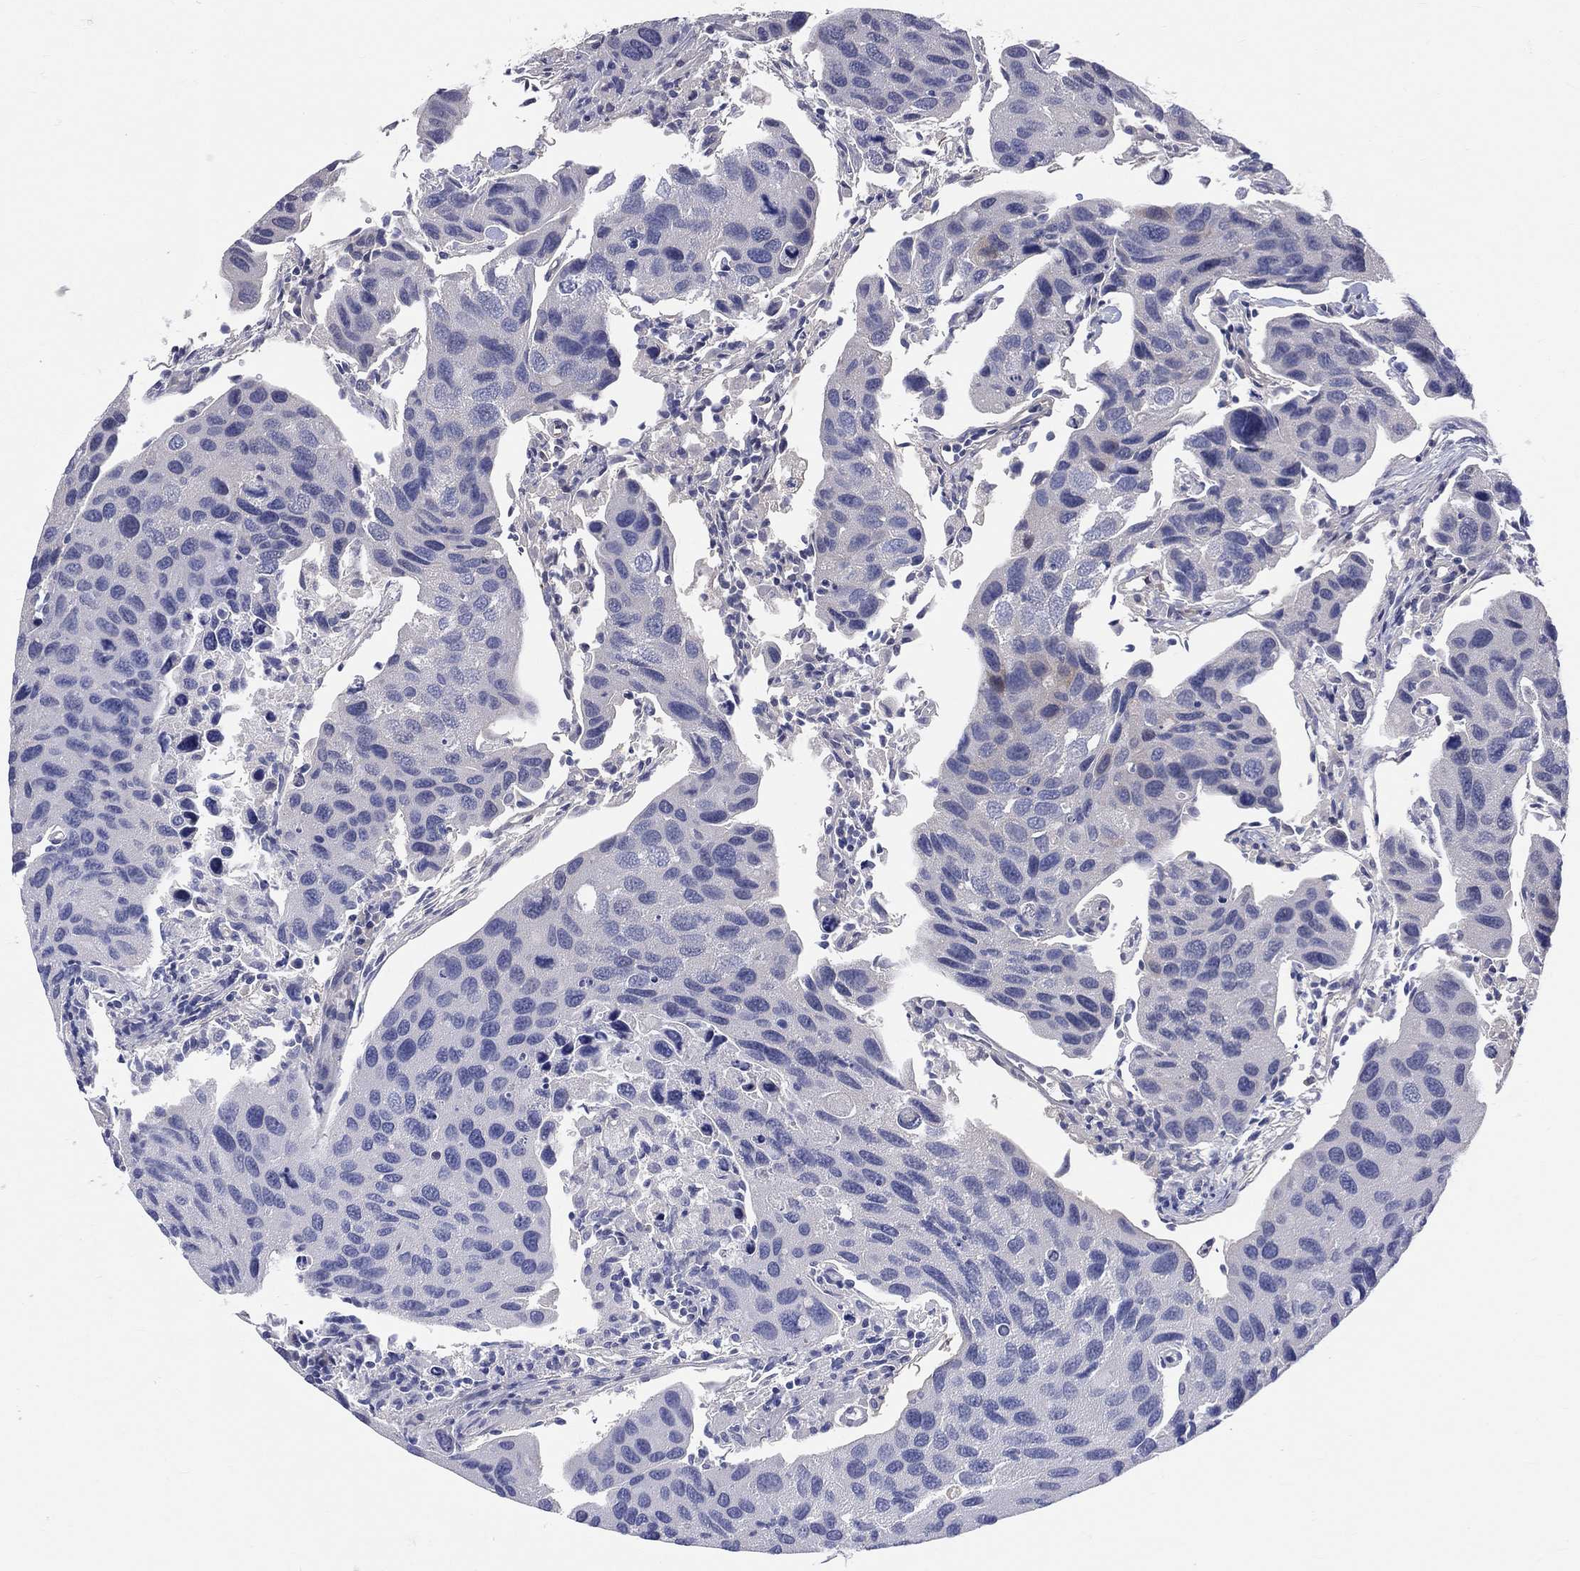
{"staining": {"intensity": "negative", "quantity": "none", "location": "none"}, "tissue": "urothelial cancer", "cell_type": "Tumor cells", "image_type": "cancer", "snomed": [{"axis": "morphology", "description": "Urothelial carcinoma, High grade"}, {"axis": "topography", "description": "Urinary bladder"}], "caption": "Urothelial cancer was stained to show a protein in brown. There is no significant positivity in tumor cells. (DAB (3,3'-diaminobenzidine) immunohistochemistry, high magnification).", "gene": "DLG4", "patient": {"sex": "male", "age": 79}}